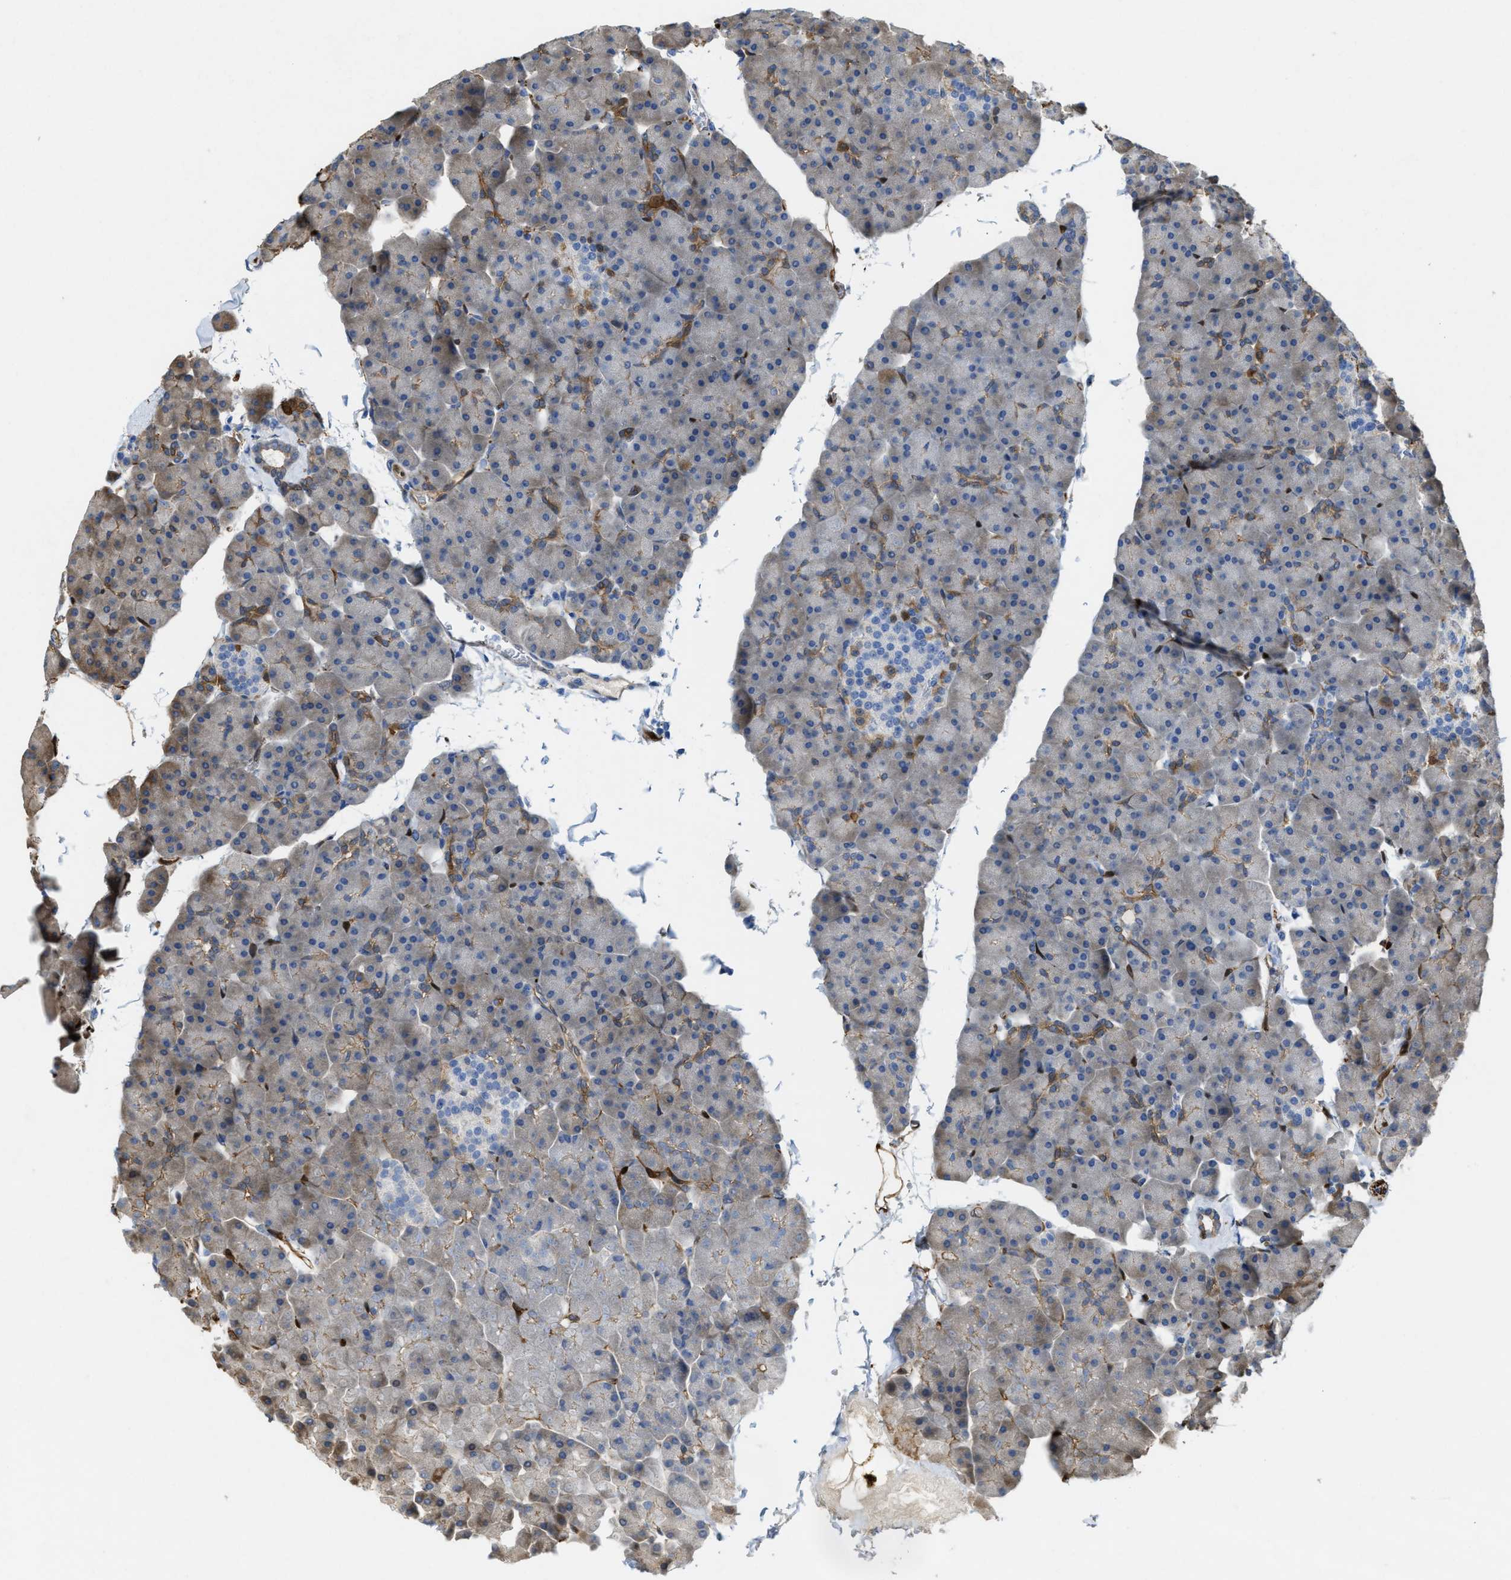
{"staining": {"intensity": "moderate", "quantity": "<25%", "location": "cytoplasmic/membranous"}, "tissue": "pancreas", "cell_type": "Exocrine glandular cells", "image_type": "normal", "snomed": [{"axis": "morphology", "description": "Normal tissue, NOS"}, {"axis": "topography", "description": "Pancreas"}], "caption": "Immunohistochemistry photomicrograph of unremarkable pancreas: human pancreas stained using IHC displays low levels of moderate protein expression localized specifically in the cytoplasmic/membranous of exocrine glandular cells, appearing as a cytoplasmic/membranous brown color.", "gene": "ASS1", "patient": {"sex": "male", "age": 35}}